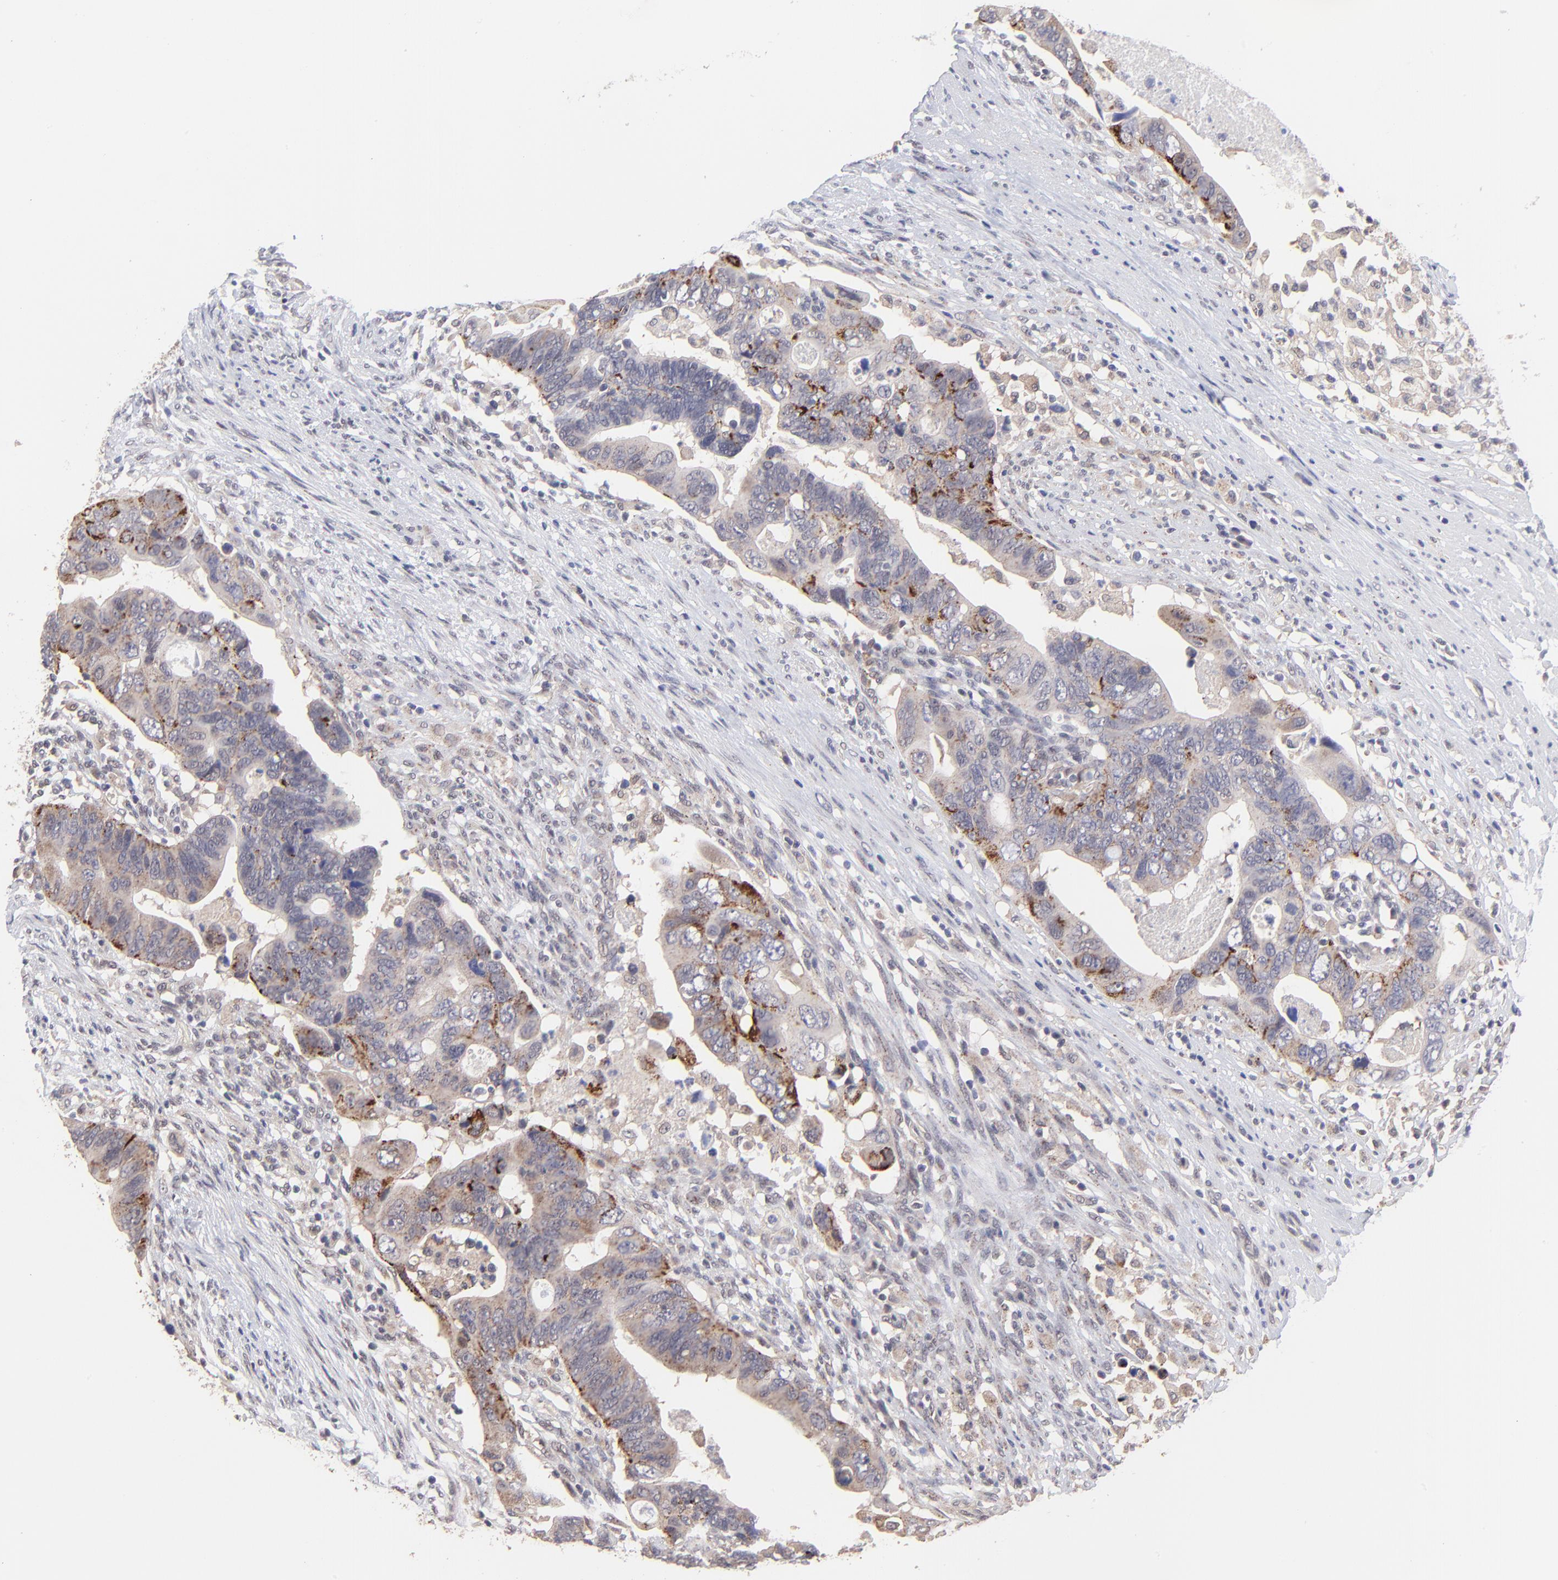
{"staining": {"intensity": "moderate", "quantity": "25%-75%", "location": "cytoplasmic/membranous"}, "tissue": "colorectal cancer", "cell_type": "Tumor cells", "image_type": "cancer", "snomed": [{"axis": "morphology", "description": "Adenocarcinoma, NOS"}, {"axis": "topography", "description": "Rectum"}], "caption": "Immunohistochemical staining of human colorectal cancer demonstrates medium levels of moderate cytoplasmic/membranous protein staining in approximately 25%-75% of tumor cells. The staining is performed using DAB brown chromogen to label protein expression. The nuclei are counter-stained blue using hematoxylin.", "gene": "ZNF747", "patient": {"sex": "male", "age": 53}}